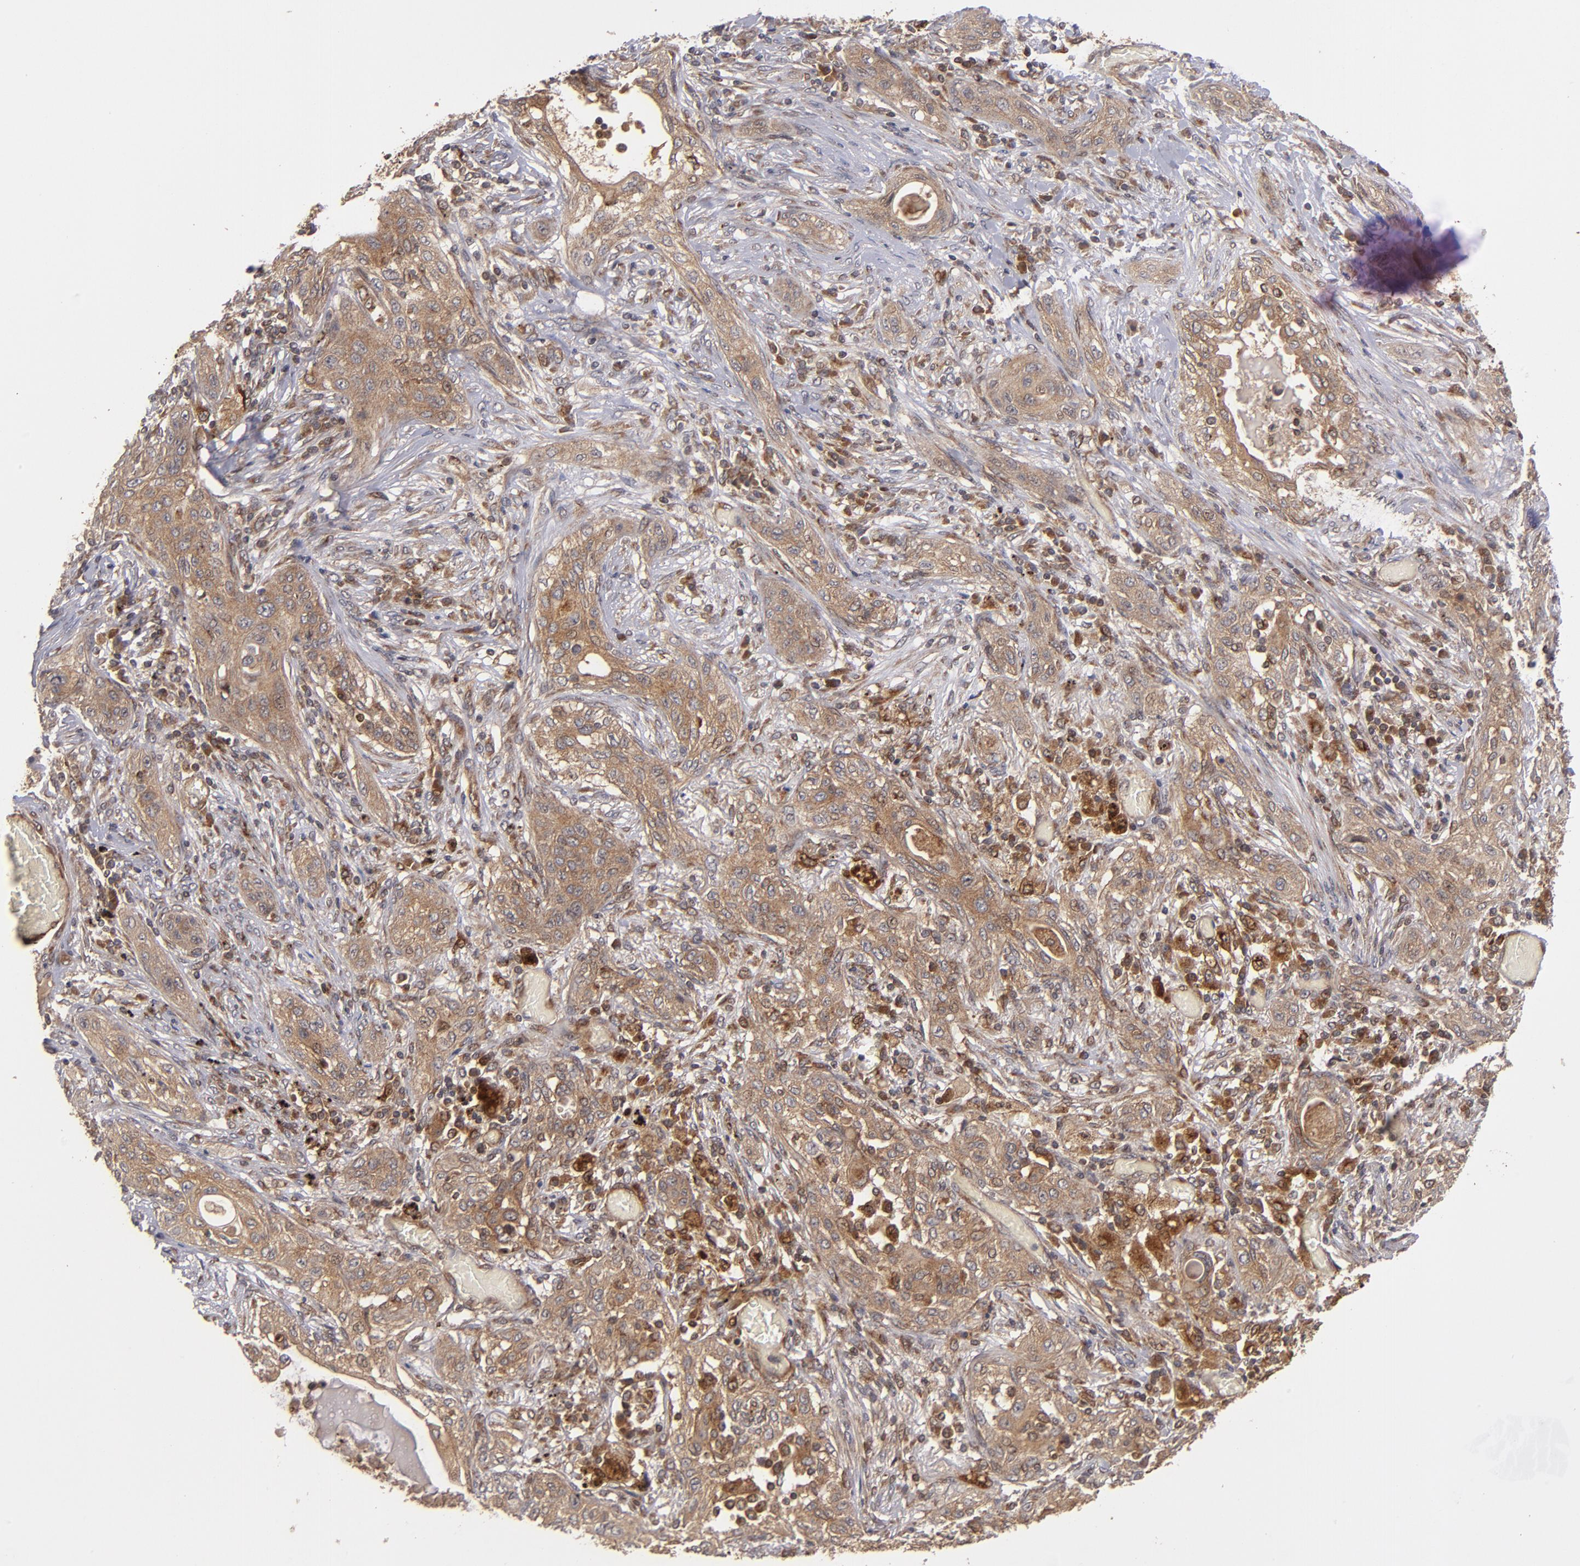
{"staining": {"intensity": "moderate", "quantity": ">75%", "location": "cytoplasmic/membranous"}, "tissue": "lung cancer", "cell_type": "Tumor cells", "image_type": "cancer", "snomed": [{"axis": "morphology", "description": "Squamous cell carcinoma, NOS"}, {"axis": "topography", "description": "Lung"}], "caption": "Squamous cell carcinoma (lung) stained with IHC reveals moderate cytoplasmic/membranous expression in about >75% of tumor cells. The protein of interest is stained brown, and the nuclei are stained in blue (DAB (3,3'-diaminobenzidine) IHC with brightfield microscopy, high magnification).", "gene": "BDKRB1", "patient": {"sex": "female", "age": 47}}